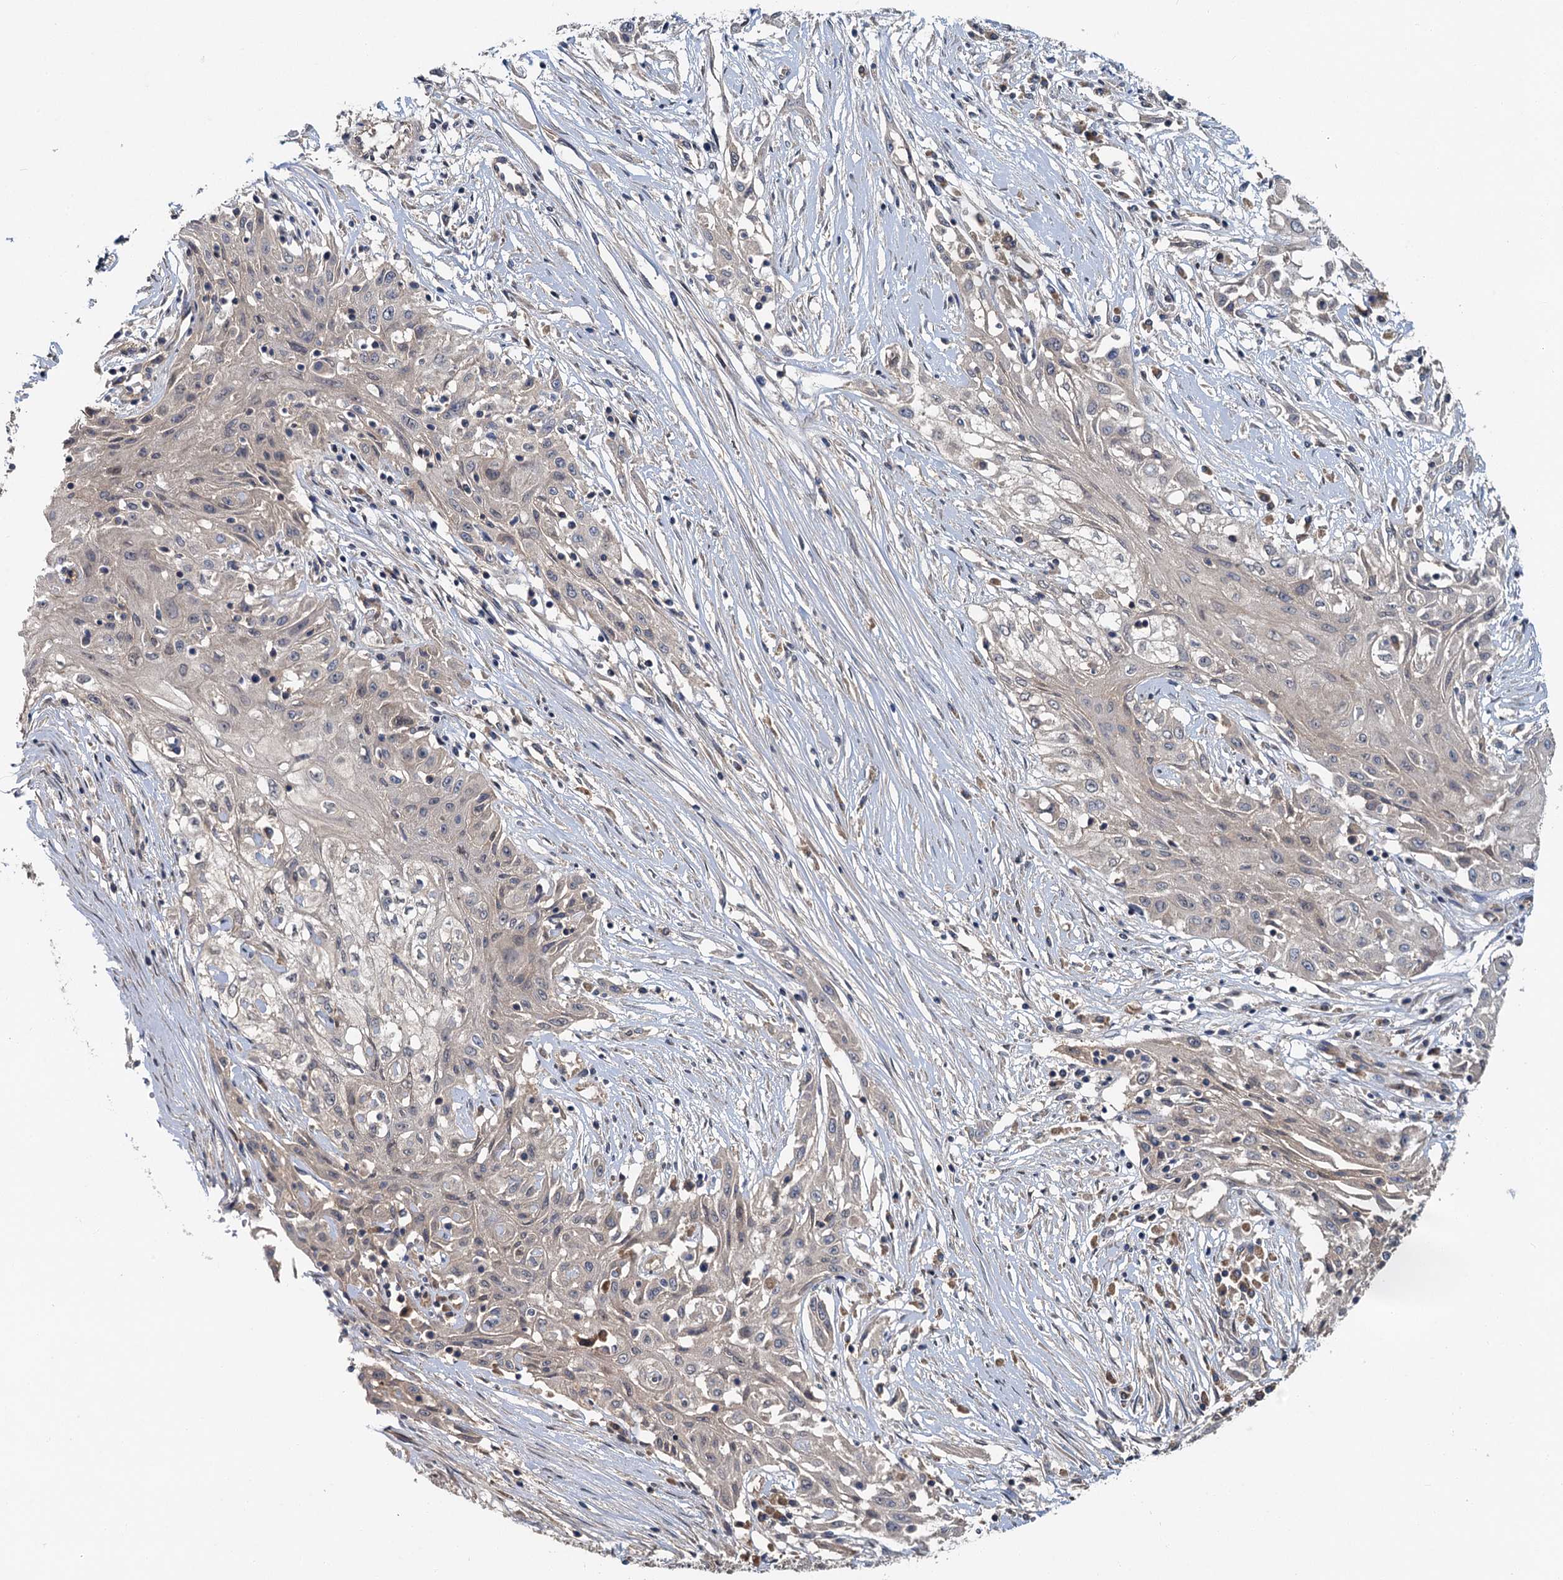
{"staining": {"intensity": "negative", "quantity": "none", "location": "none"}, "tissue": "skin cancer", "cell_type": "Tumor cells", "image_type": "cancer", "snomed": [{"axis": "morphology", "description": "Squamous cell carcinoma, NOS"}, {"axis": "morphology", "description": "Squamous cell carcinoma, metastatic, NOS"}, {"axis": "topography", "description": "Skin"}, {"axis": "topography", "description": "Lymph node"}], "caption": "Immunohistochemistry (IHC) histopathology image of human skin cancer stained for a protein (brown), which demonstrates no staining in tumor cells. (DAB IHC with hematoxylin counter stain).", "gene": "ZNF324", "patient": {"sex": "male", "age": 75}}